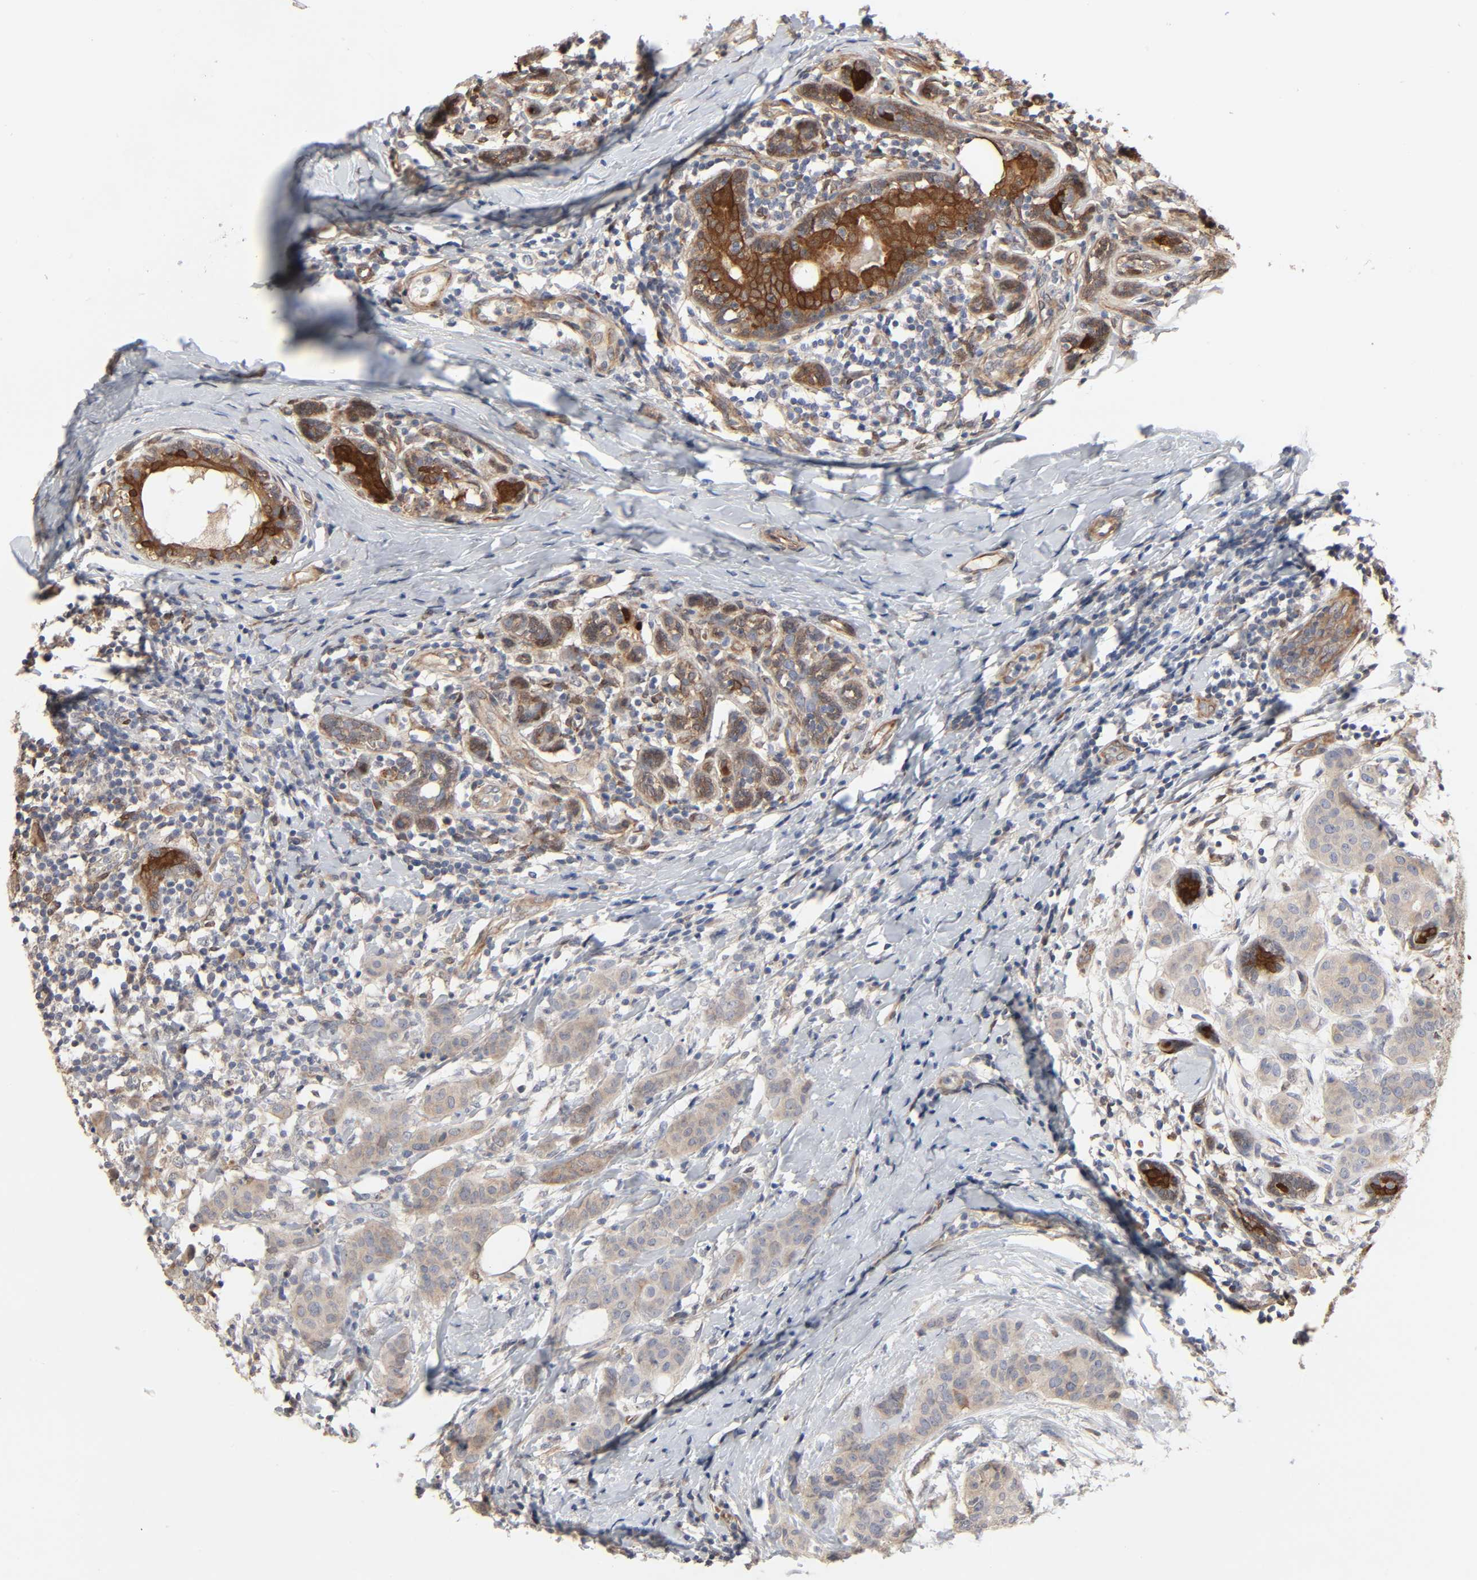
{"staining": {"intensity": "strong", "quantity": ">75%", "location": "cytoplasmic/membranous"}, "tissue": "breast cancer", "cell_type": "Tumor cells", "image_type": "cancer", "snomed": [{"axis": "morphology", "description": "Duct carcinoma"}, {"axis": "topography", "description": "Breast"}], "caption": "Immunohistochemical staining of human invasive ductal carcinoma (breast) shows high levels of strong cytoplasmic/membranous positivity in about >75% of tumor cells. The protein of interest is shown in brown color, while the nuclei are stained blue.", "gene": "NDRG2", "patient": {"sex": "female", "age": 40}}